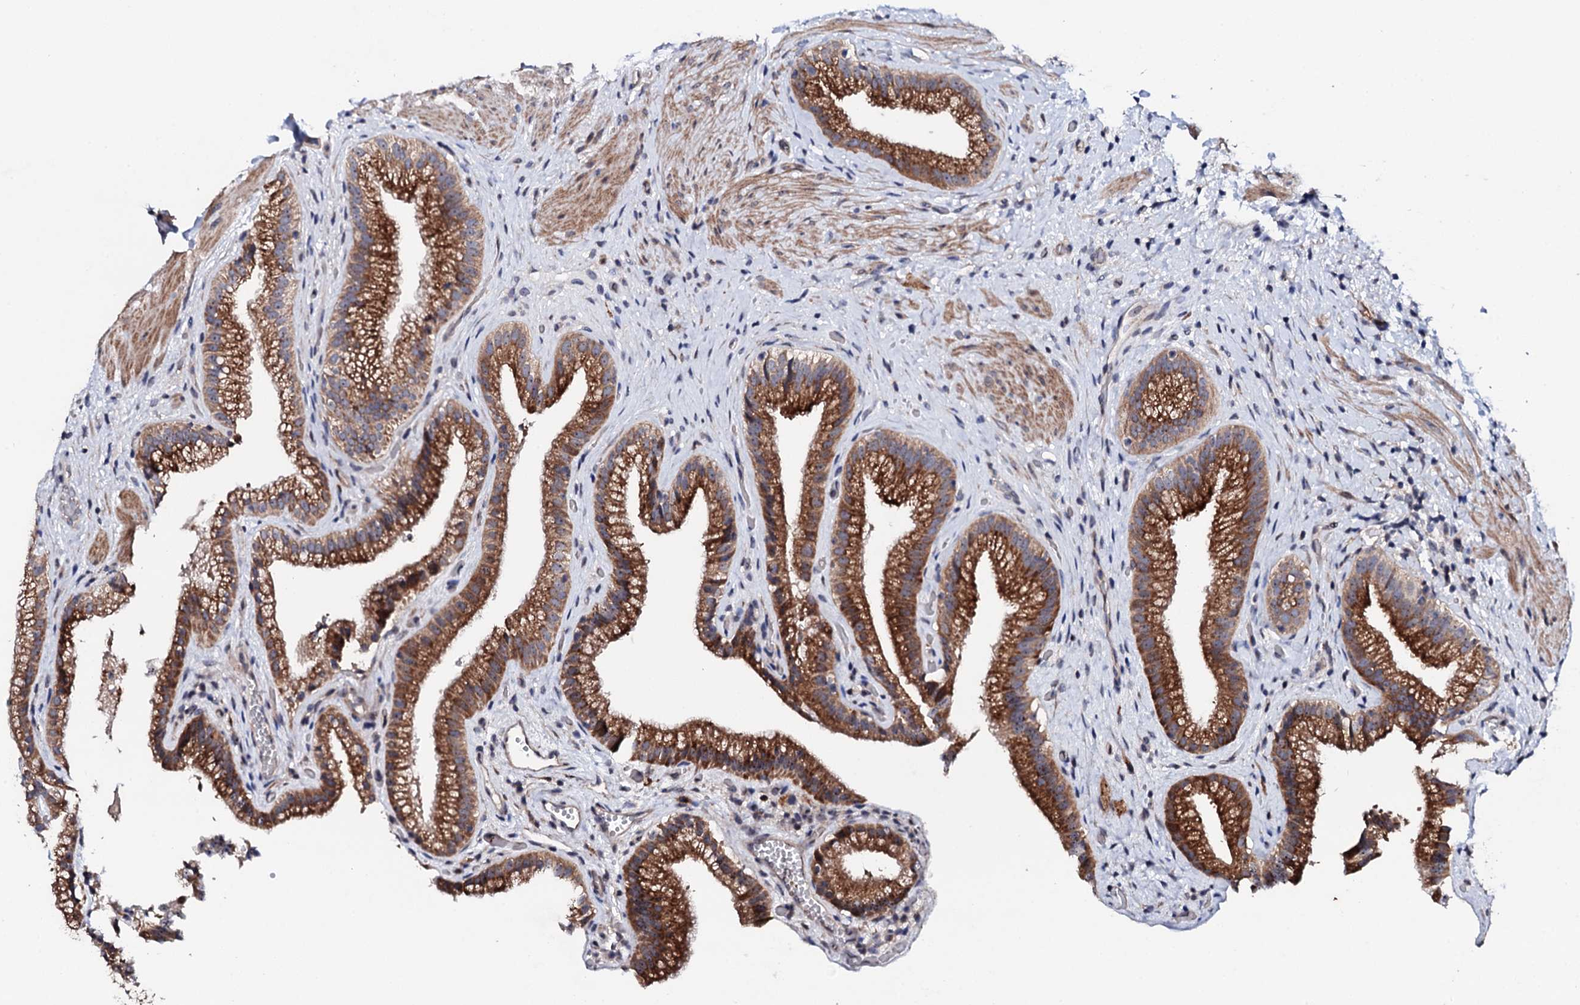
{"staining": {"intensity": "strong", "quantity": ">75%", "location": "cytoplasmic/membranous"}, "tissue": "gallbladder", "cell_type": "Glandular cells", "image_type": "normal", "snomed": [{"axis": "morphology", "description": "Normal tissue, NOS"}, {"axis": "morphology", "description": "Inflammation, NOS"}, {"axis": "topography", "description": "Gallbladder"}], "caption": "This micrograph reveals benign gallbladder stained with immunohistochemistry (IHC) to label a protein in brown. The cytoplasmic/membranous of glandular cells show strong positivity for the protein. Nuclei are counter-stained blue.", "gene": "GTPBP4", "patient": {"sex": "male", "age": 51}}